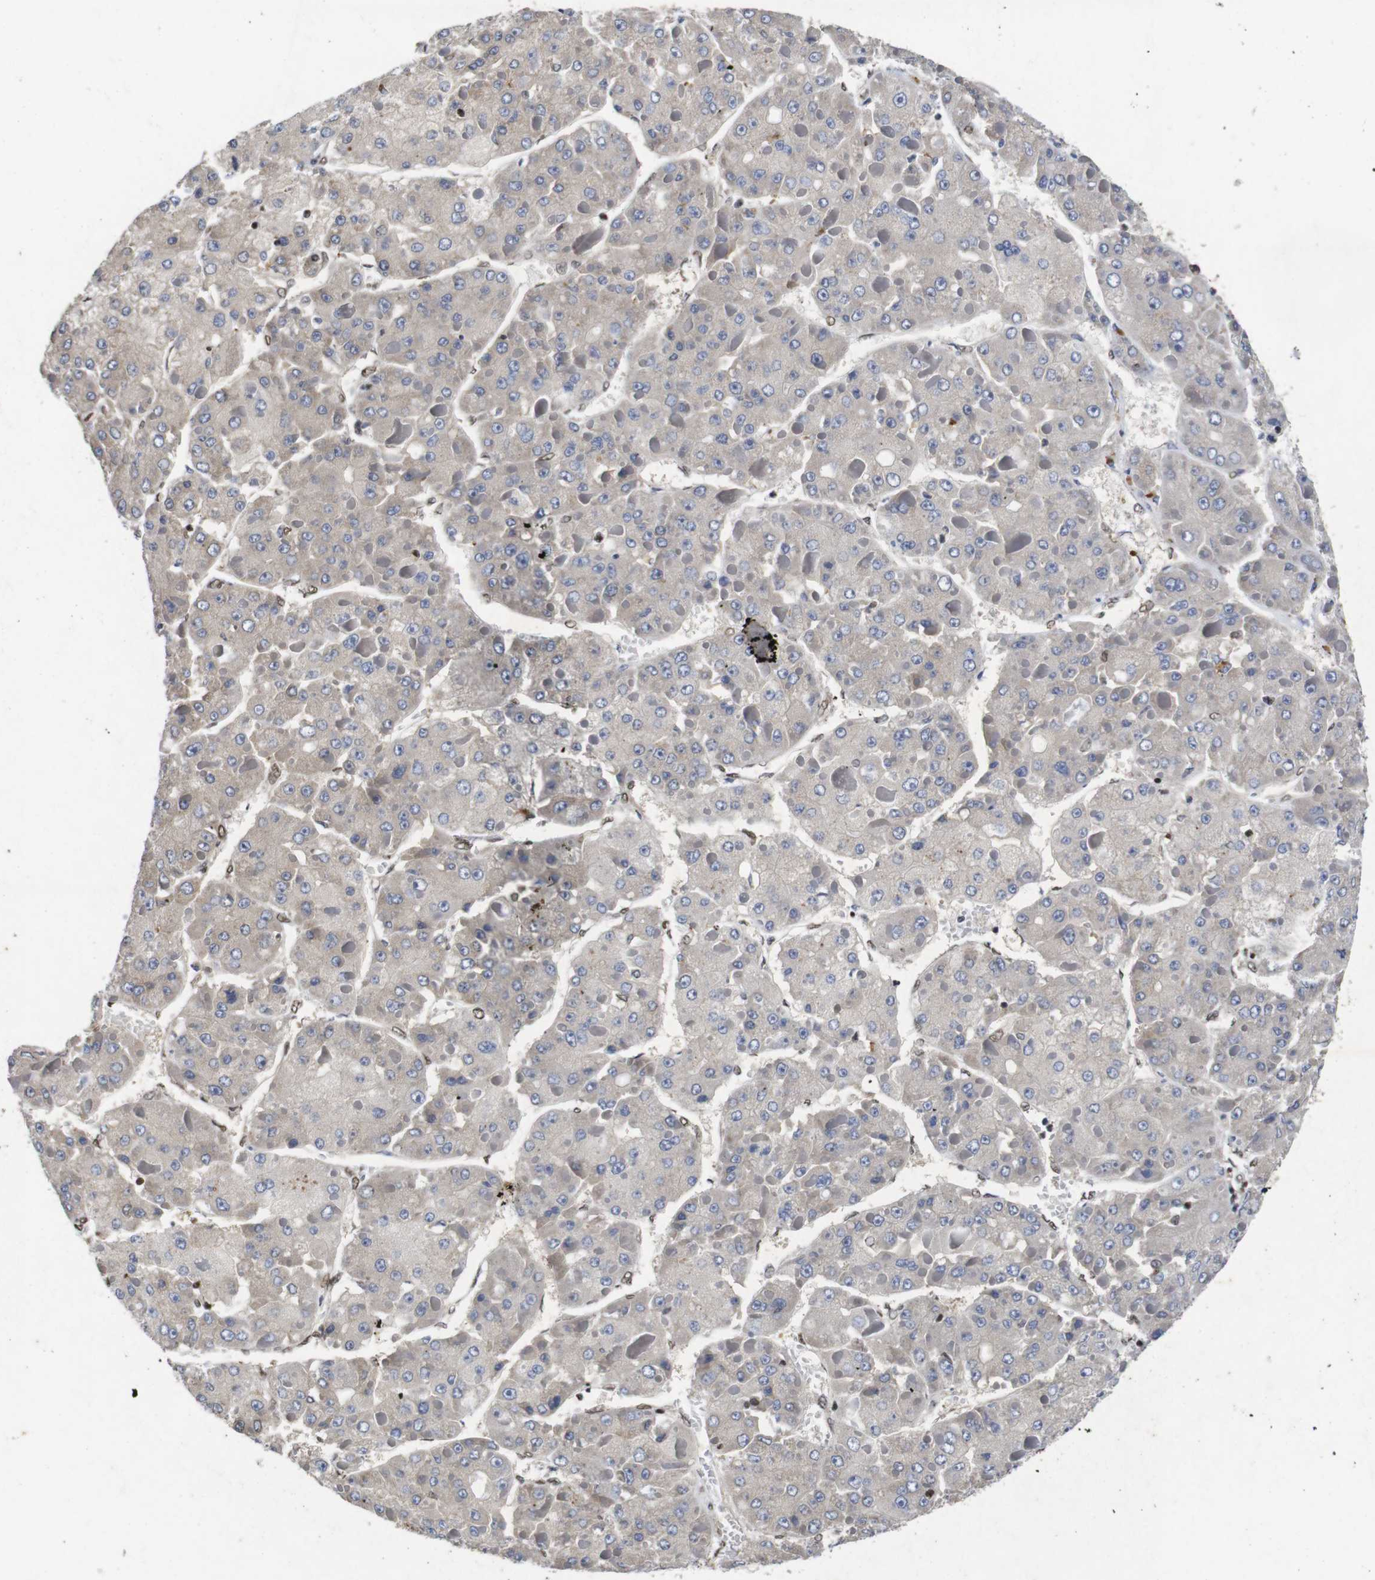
{"staining": {"intensity": "negative", "quantity": "none", "location": "none"}, "tissue": "liver cancer", "cell_type": "Tumor cells", "image_type": "cancer", "snomed": [{"axis": "morphology", "description": "Carcinoma, Hepatocellular, NOS"}, {"axis": "topography", "description": "Liver"}], "caption": "The image reveals no significant staining in tumor cells of liver cancer (hepatocellular carcinoma).", "gene": "SUMO3", "patient": {"sex": "female", "age": 73}}